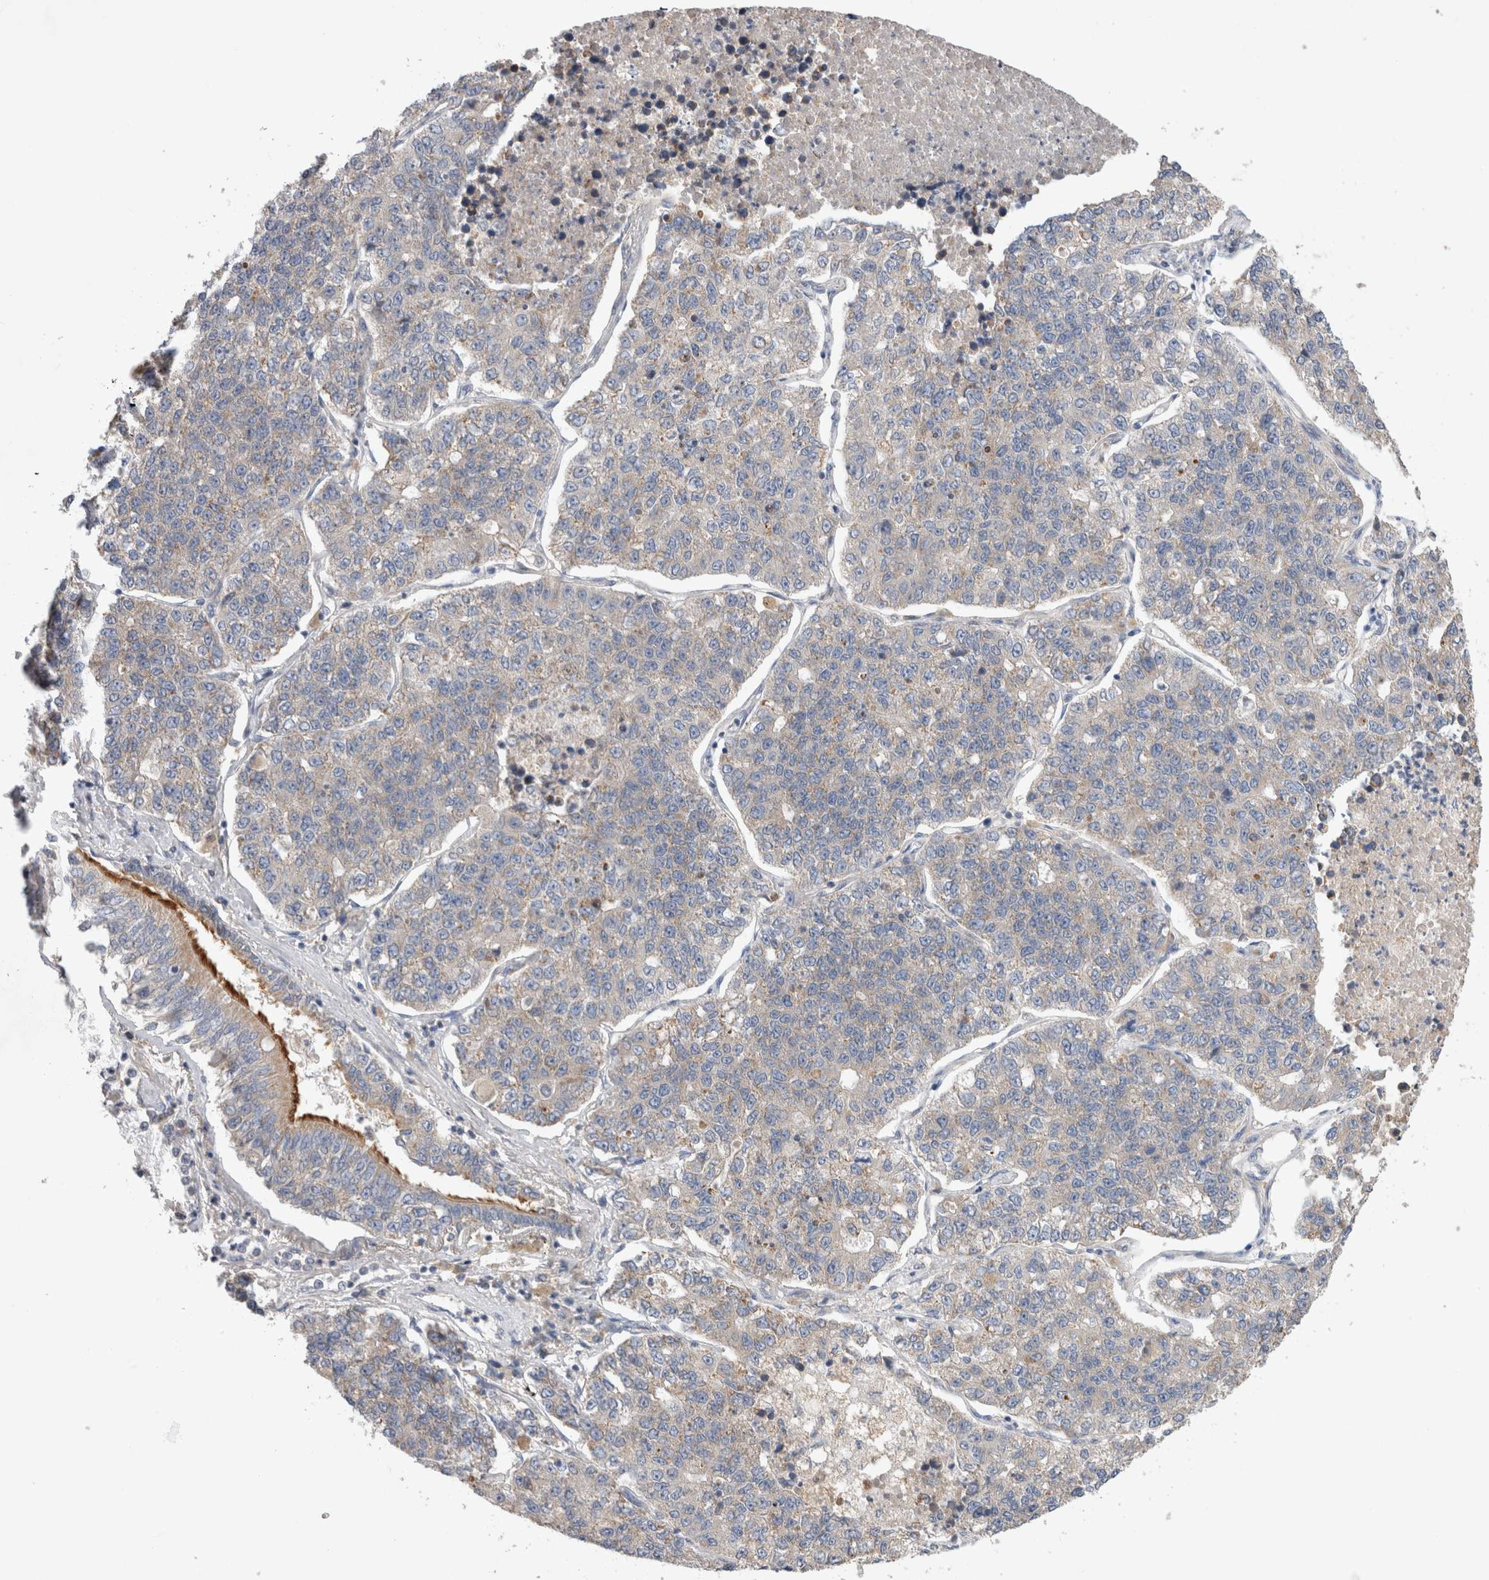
{"staining": {"intensity": "weak", "quantity": ">75%", "location": "cytoplasmic/membranous"}, "tissue": "lung cancer", "cell_type": "Tumor cells", "image_type": "cancer", "snomed": [{"axis": "morphology", "description": "Adenocarcinoma, NOS"}, {"axis": "topography", "description": "Lung"}], "caption": "A histopathology image of lung cancer stained for a protein demonstrates weak cytoplasmic/membranous brown staining in tumor cells. The staining is performed using DAB brown chromogen to label protein expression. The nuclei are counter-stained blue using hematoxylin.", "gene": "IARS2", "patient": {"sex": "male", "age": 49}}